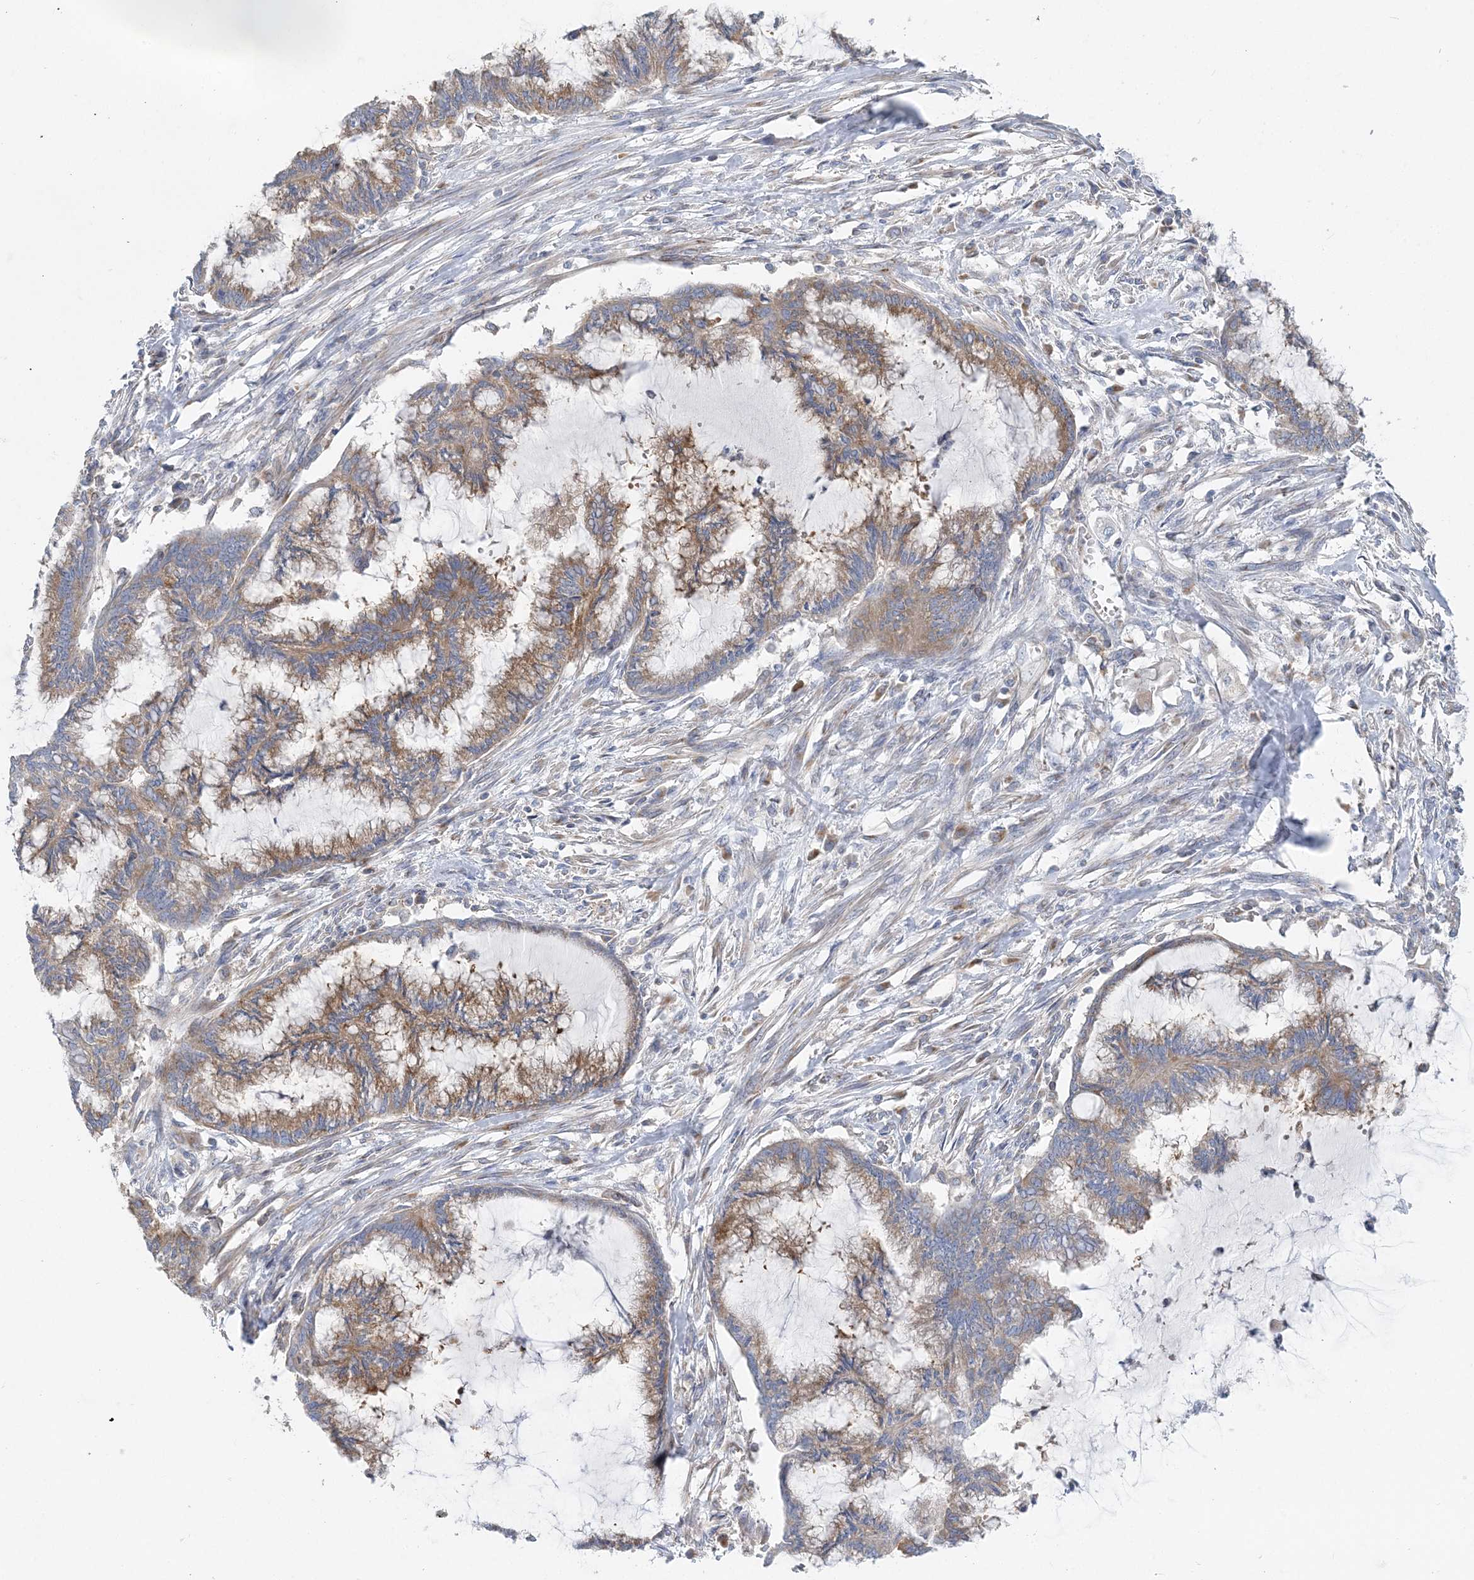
{"staining": {"intensity": "moderate", "quantity": ">75%", "location": "cytoplasmic/membranous"}, "tissue": "endometrial cancer", "cell_type": "Tumor cells", "image_type": "cancer", "snomed": [{"axis": "morphology", "description": "Adenocarcinoma, NOS"}, {"axis": "topography", "description": "Endometrium"}], "caption": "IHC image of neoplastic tissue: endometrial cancer (adenocarcinoma) stained using immunohistochemistry exhibits medium levels of moderate protein expression localized specifically in the cytoplasmic/membranous of tumor cells, appearing as a cytoplasmic/membranous brown color.", "gene": "FAM114A2", "patient": {"sex": "female", "age": 86}}